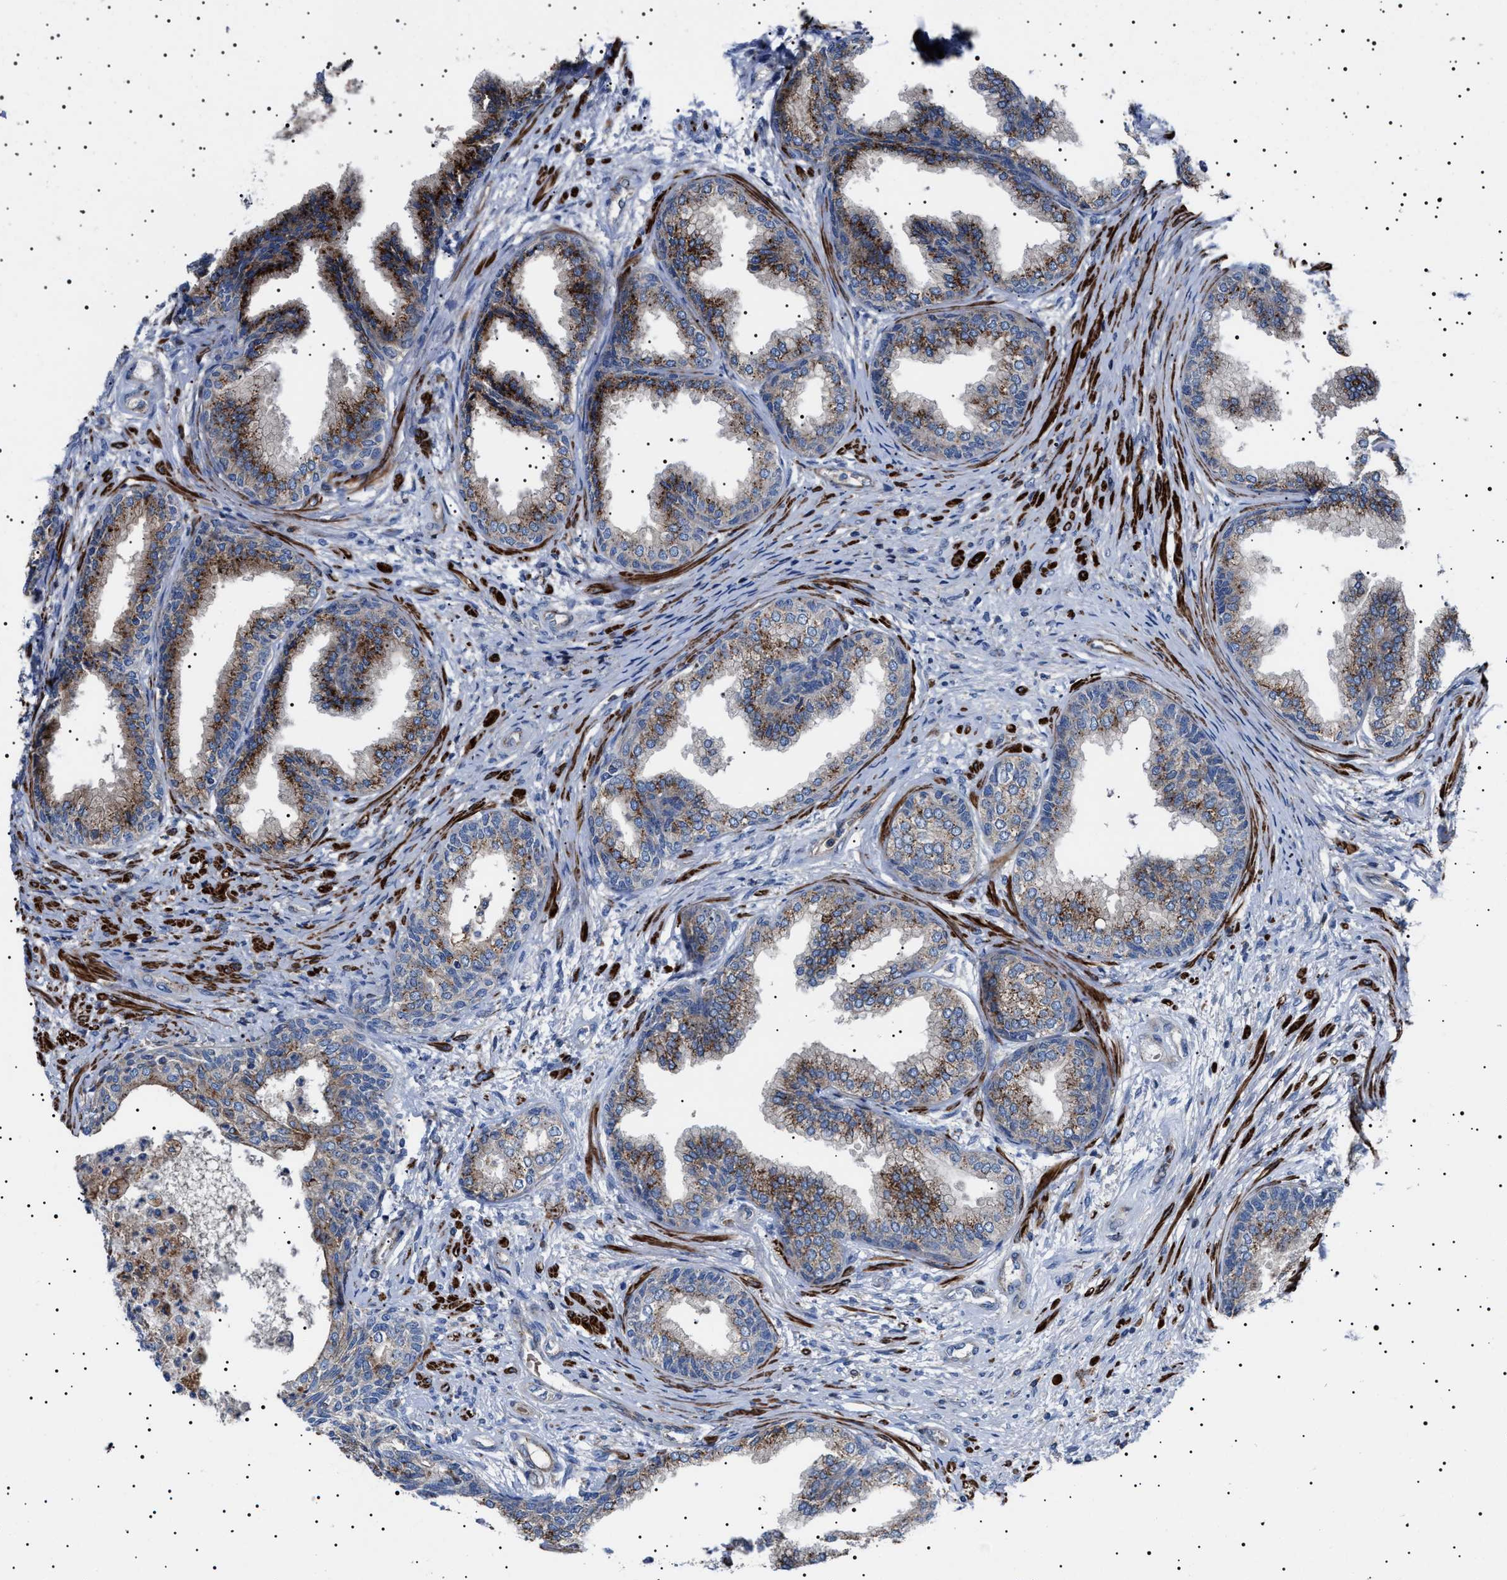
{"staining": {"intensity": "moderate", "quantity": ">75%", "location": "cytoplasmic/membranous"}, "tissue": "prostate", "cell_type": "Glandular cells", "image_type": "normal", "snomed": [{"axis": "morphology", "description": "Normal tissue, NOS"}, {"axis": "topography", "description": "Prostate"}], "caption": "Protein expression by immunohistochemistry displays moderate cytoplasmic/membranous positivity in approximately >75% of glandular cells in unremarkable prostate.", "gene": "NEU1", "patient": {"sex": "male", "age": 76}}